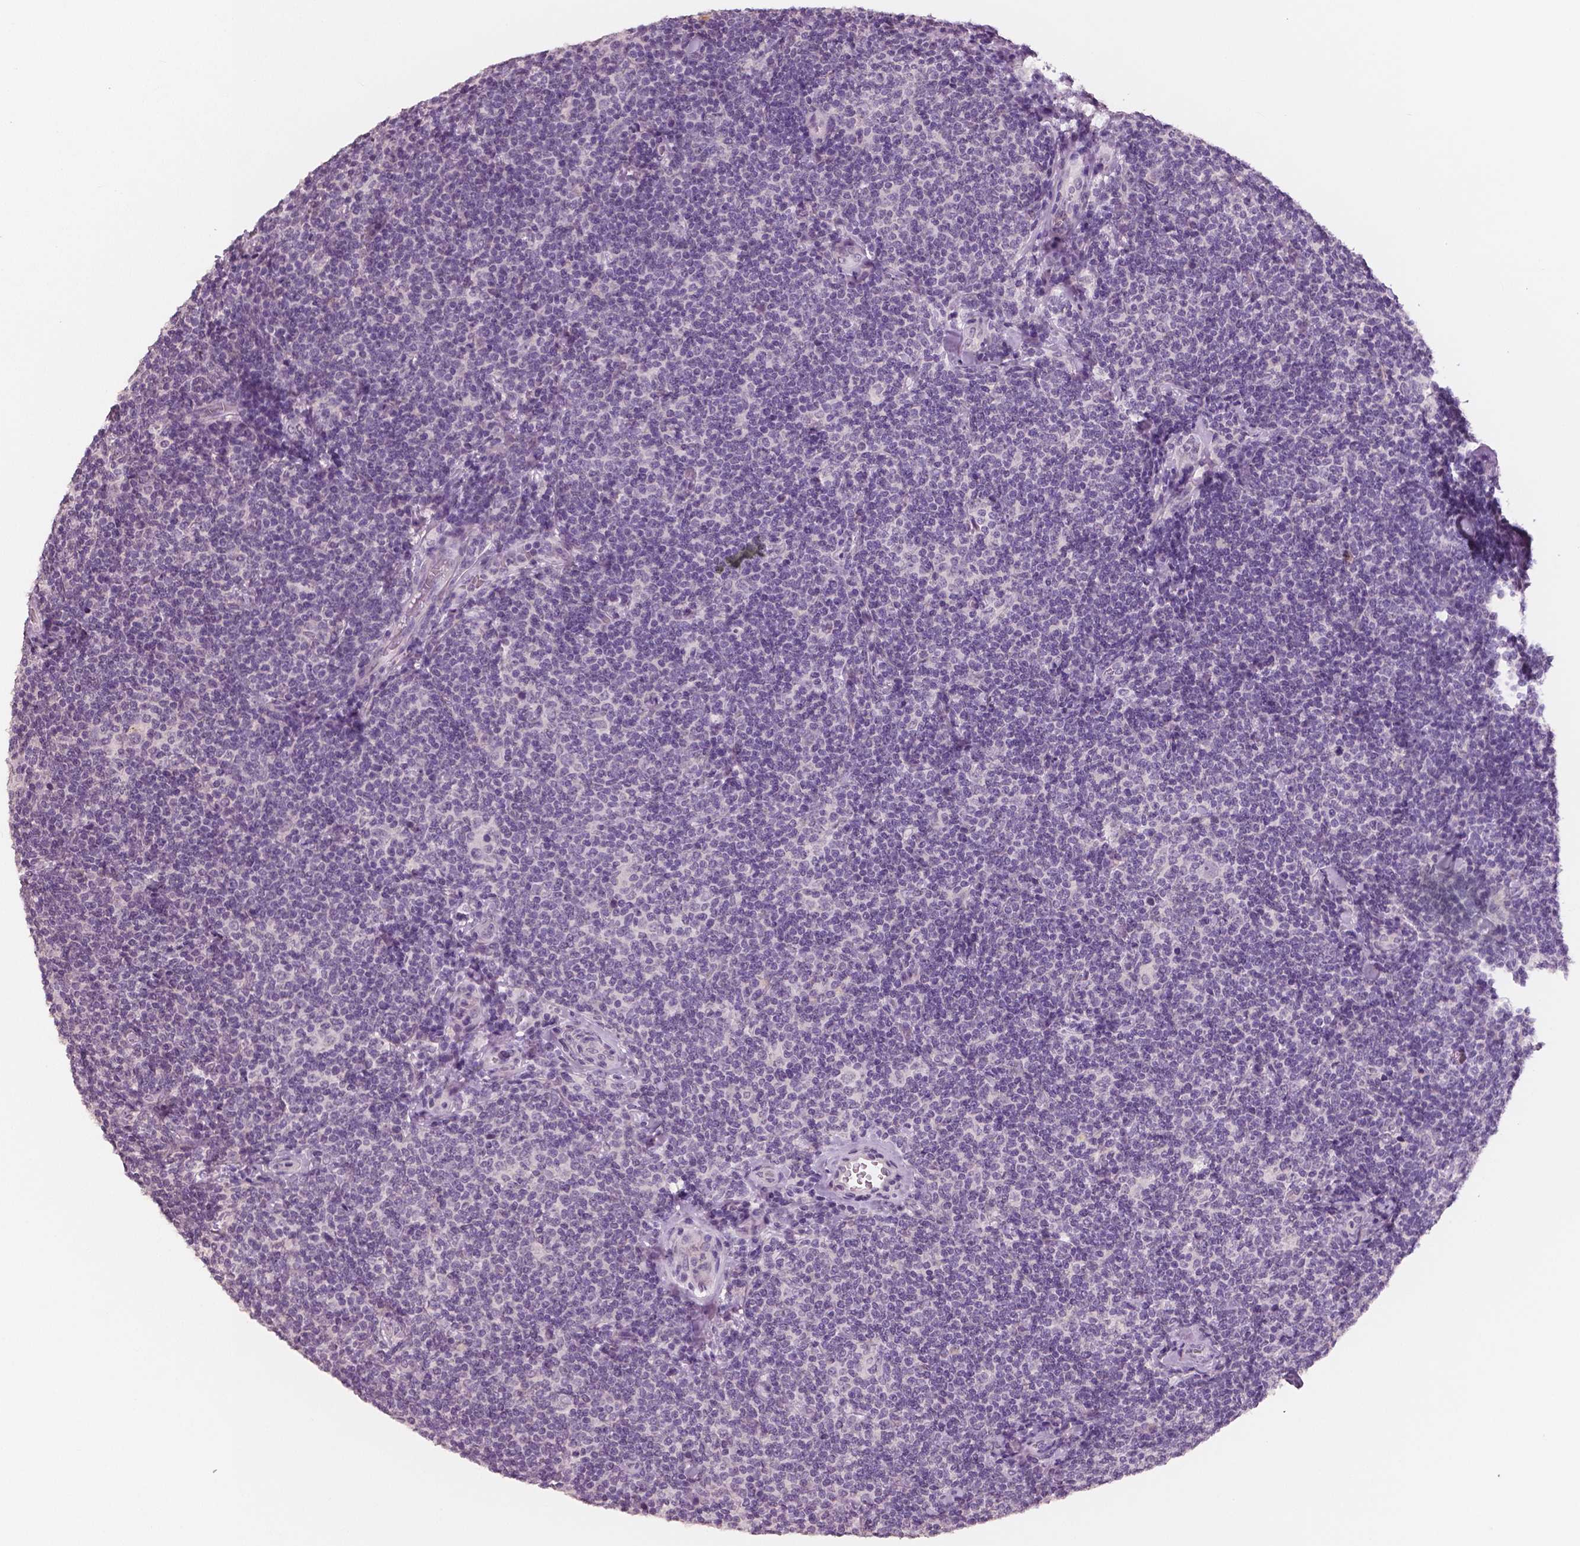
{"staining": {"intensity": "negative", "quantity": "none", "location": "none"}, "tissue": "lymphoma", "cell_type": "Tumor cells", "image_type": "cancer", "snomed": [{"axis": "morphology", "description": "Malignant lymphoma, non-Hodgkin's type, Low grade"}, {"axis": "topography", "description": "Lymph node"}], "caption": "Tumor cells show no significant protein positivity in low-grade malignant lymphoma, non-Hodgkin's type.", "gene": "NECAB1", "patient": {"sex": "female", "age": 56}}